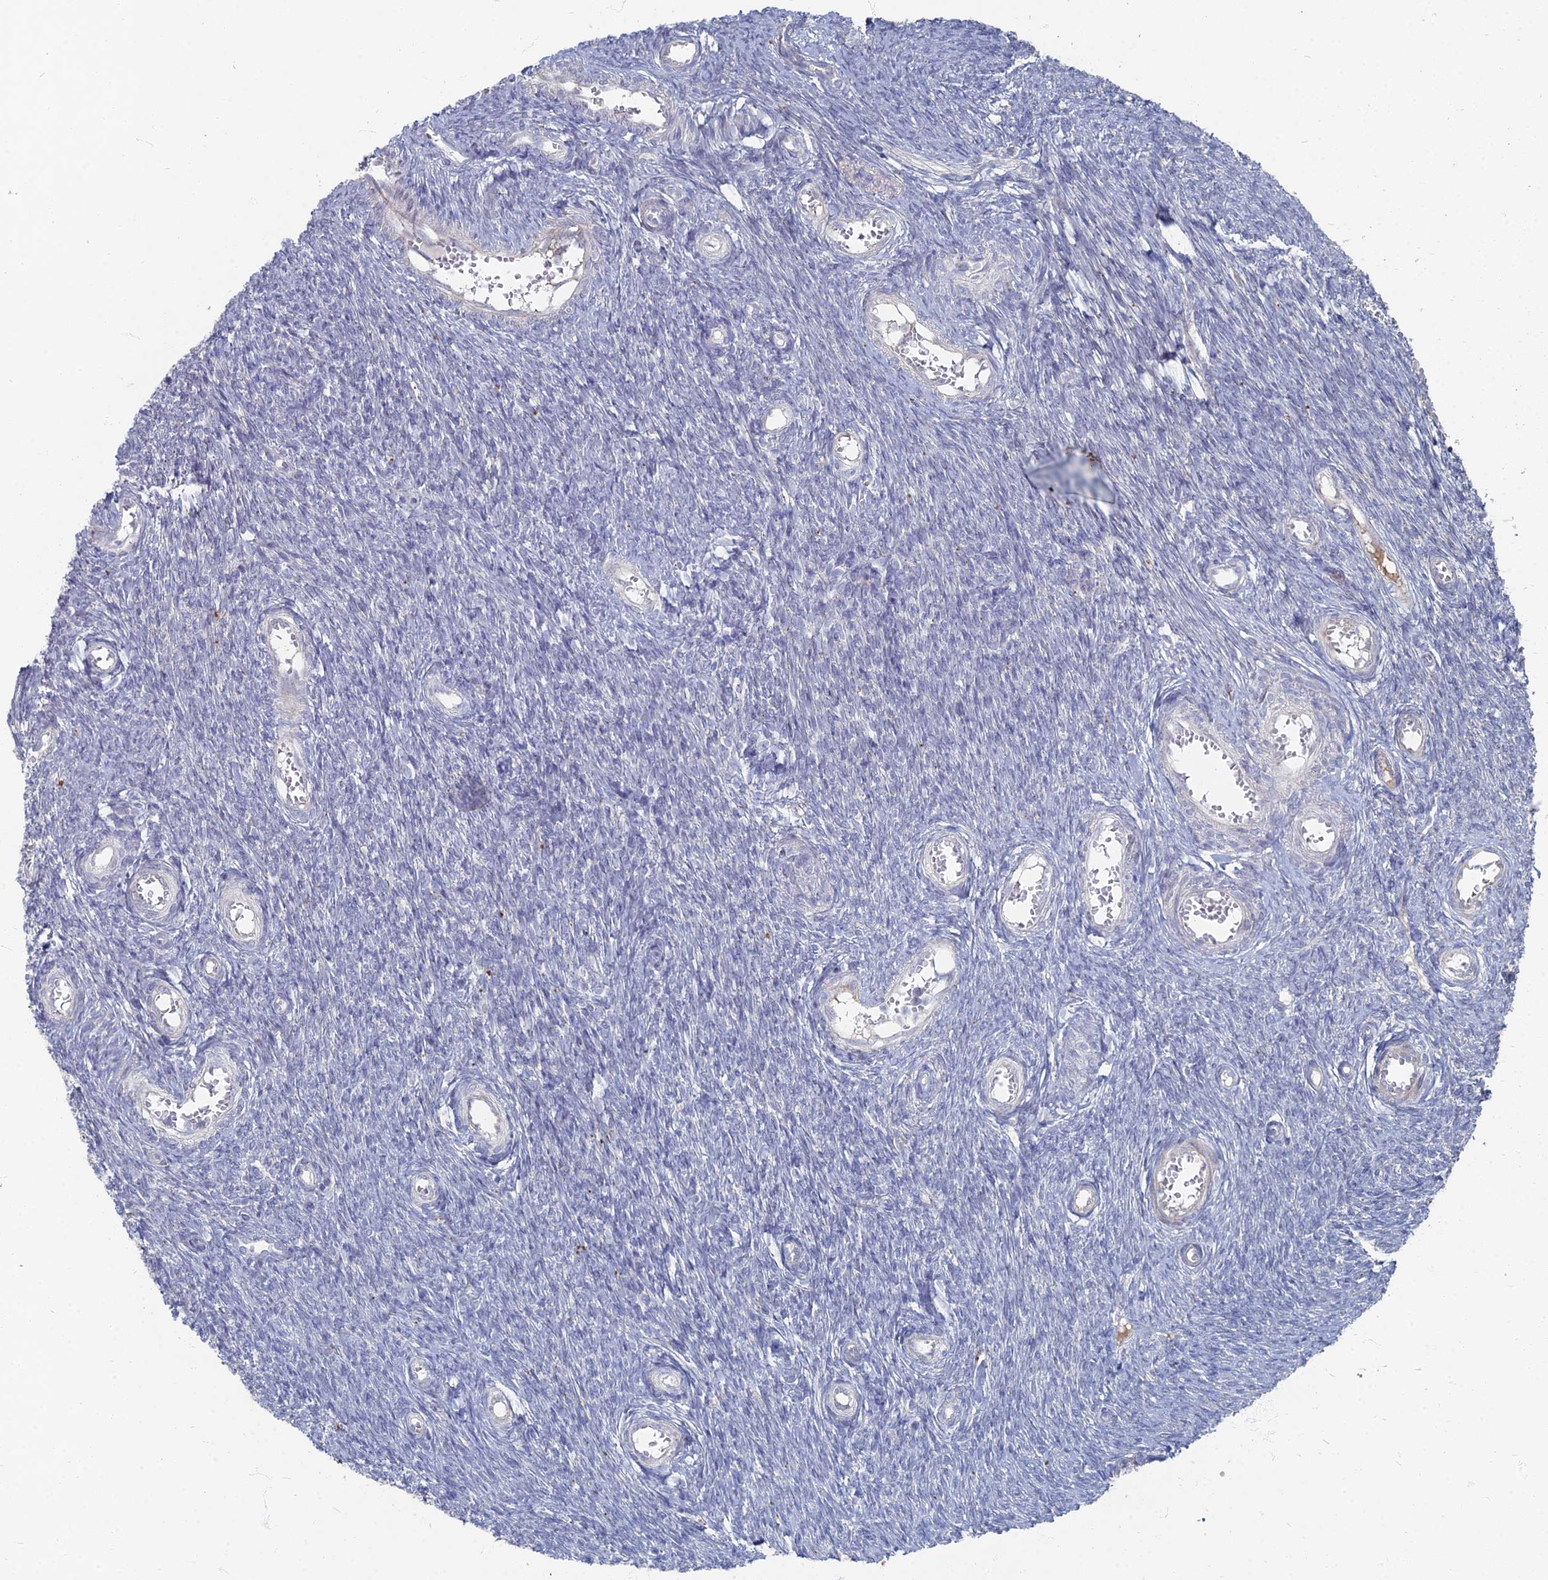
{"staining": {"intensity": "negative", "quantity": "none", "location": "none"}, "tissue": "ovary", "cell_type": "Ovarian stroma cells", "image_type": "normal", "snomed": [{"axis": "morphology", "description": "Normal tissue, NOS"}, {"axis": "topography", "description": "Ovary"}], "caption": "Ovarian stroma cells are negative for brown protein staining in unremarkable ovary. The staining was performed using DAB to visualize the protein expression in brown, while the nuclei were stained in blue with hematoxylin (Magnification: 20x).", "gene": "TMEM128", "patient": {"sex": "female", "age": 44}}